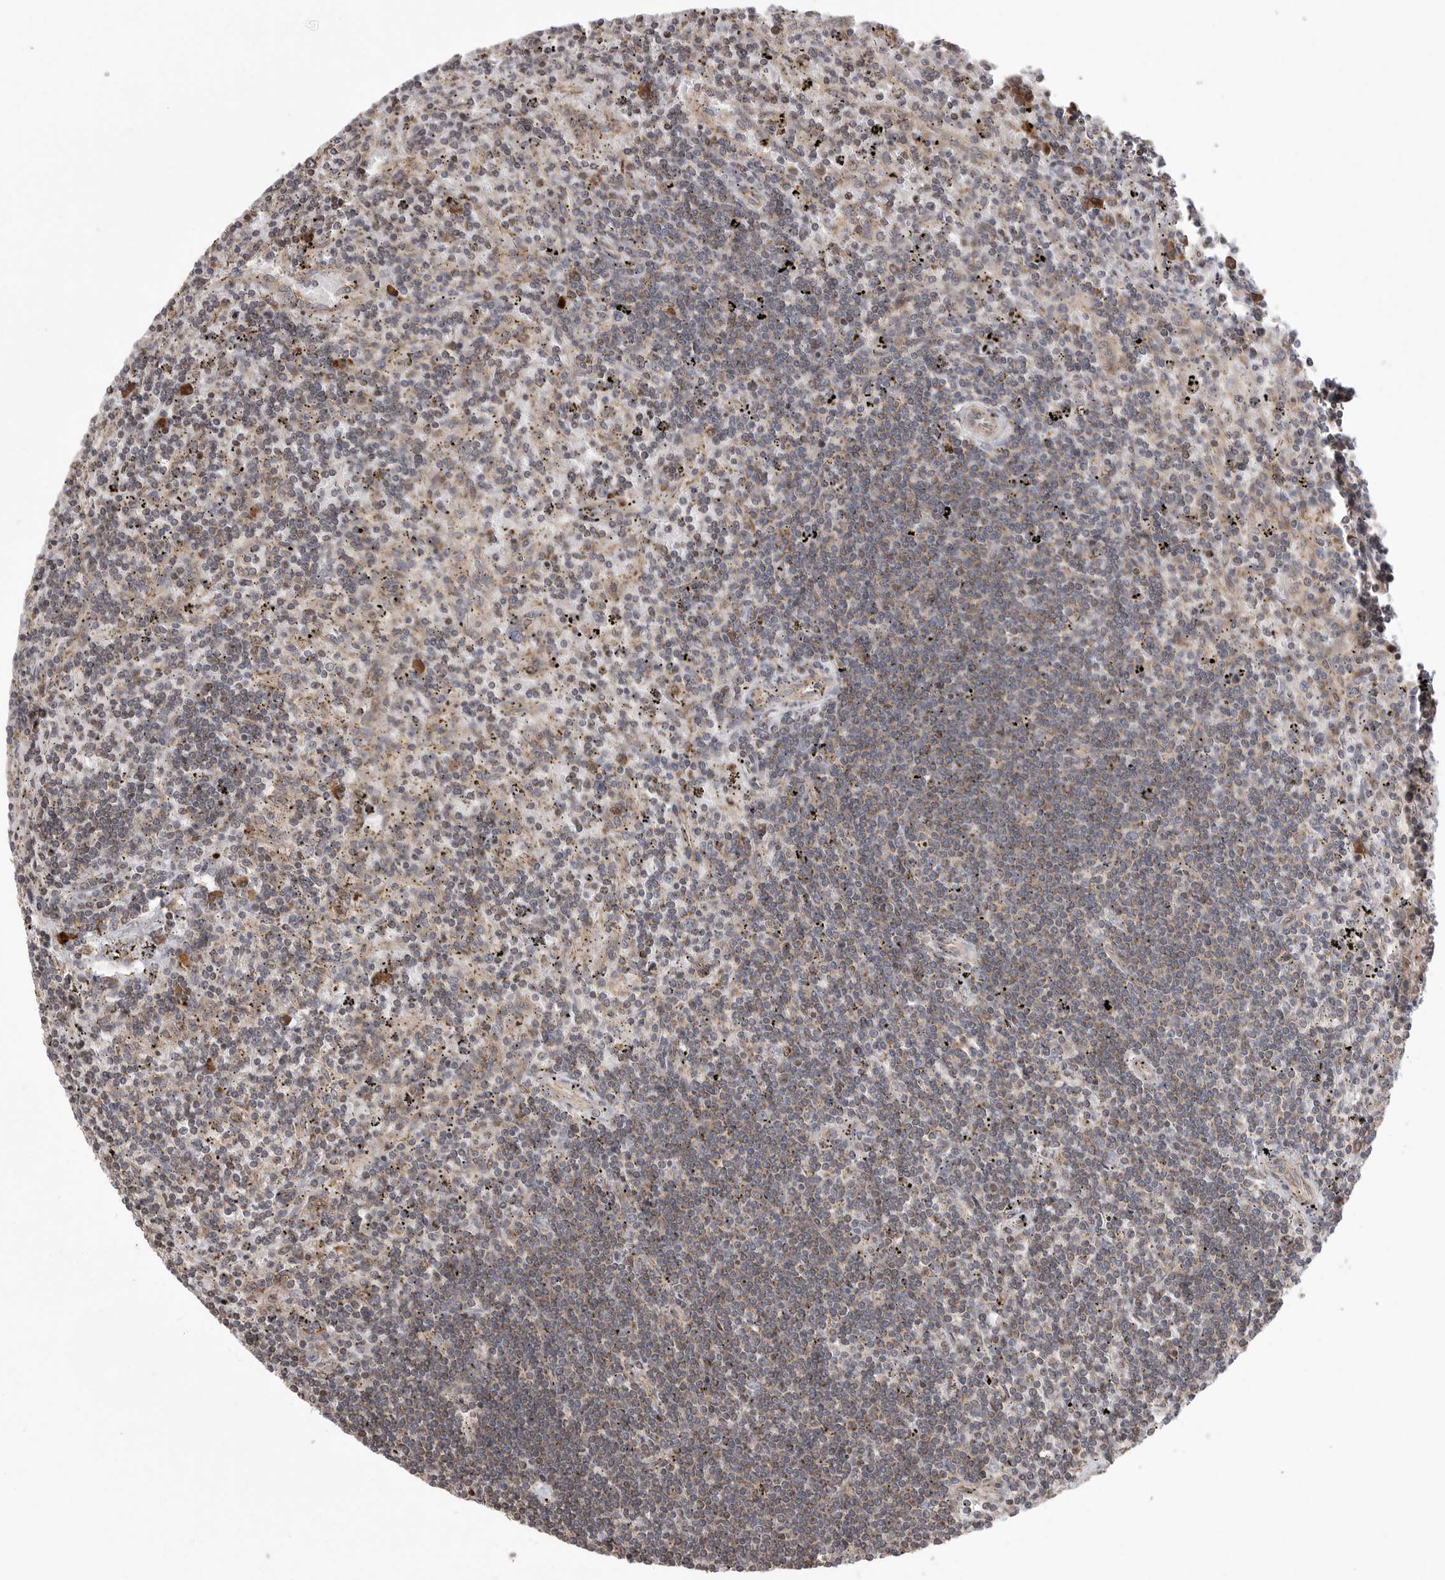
{"staining": {"intensity": "negative", "quantity": "none", "location": "none"}, "tissue": "lymphoma", "cell_type": "Tumor cells", "image_type": "cancer", "snomed": [{"axis": "morphology", "description": "Malignant lymphoma, non-Hodgkin's type, Low grade"}, {"axis": "topography", "description": "Spleen"}], "caption": "There is no significant staining in tumor cells of lymphoma.", "gene": "OXR1", "patient": {"sex": "male", "age": 76}}